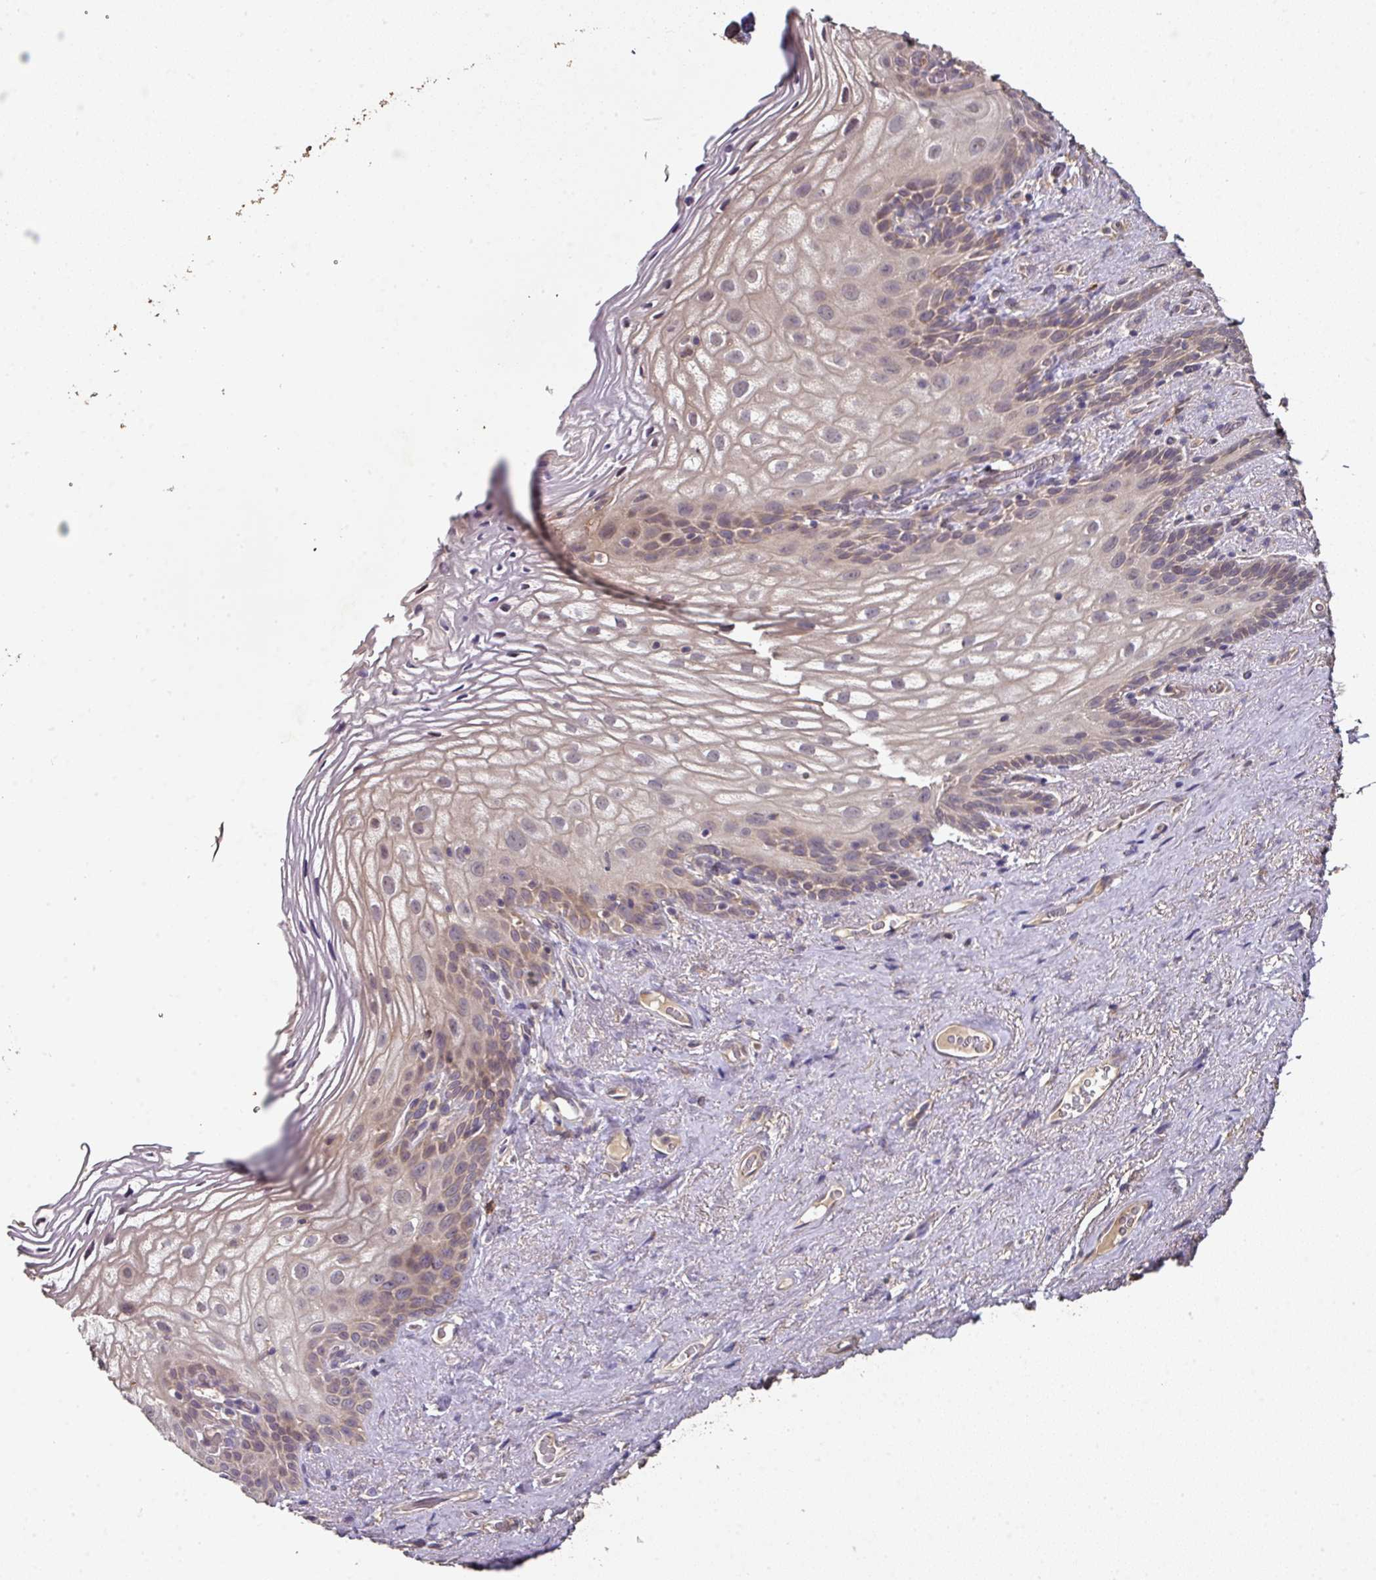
{"staining": {"intensity": "weak", "quantity": "25%-75%", "location": "cytoplasmic/membranous"}, "tissue": "vagina", "cell_type": "Squamous epithelial cells", "image_type": "normal", "snomed": [{"axis": "morphology", "description": "Normal tissue, NOS"}, {"axis": "topography", "description": "Vagina"}, {"axis": "topography", "description": "Peripheral nerve tissue"}], "caption": "Approximately 25%-75% of squamous epithelial cells in normal vagina exhibit weak cytoplasmic/membranous protein staining as visualized by brown immunohistochemical staining.", "gene": "ACVR2B", "patient": {"sex": "female", "age": 71}}